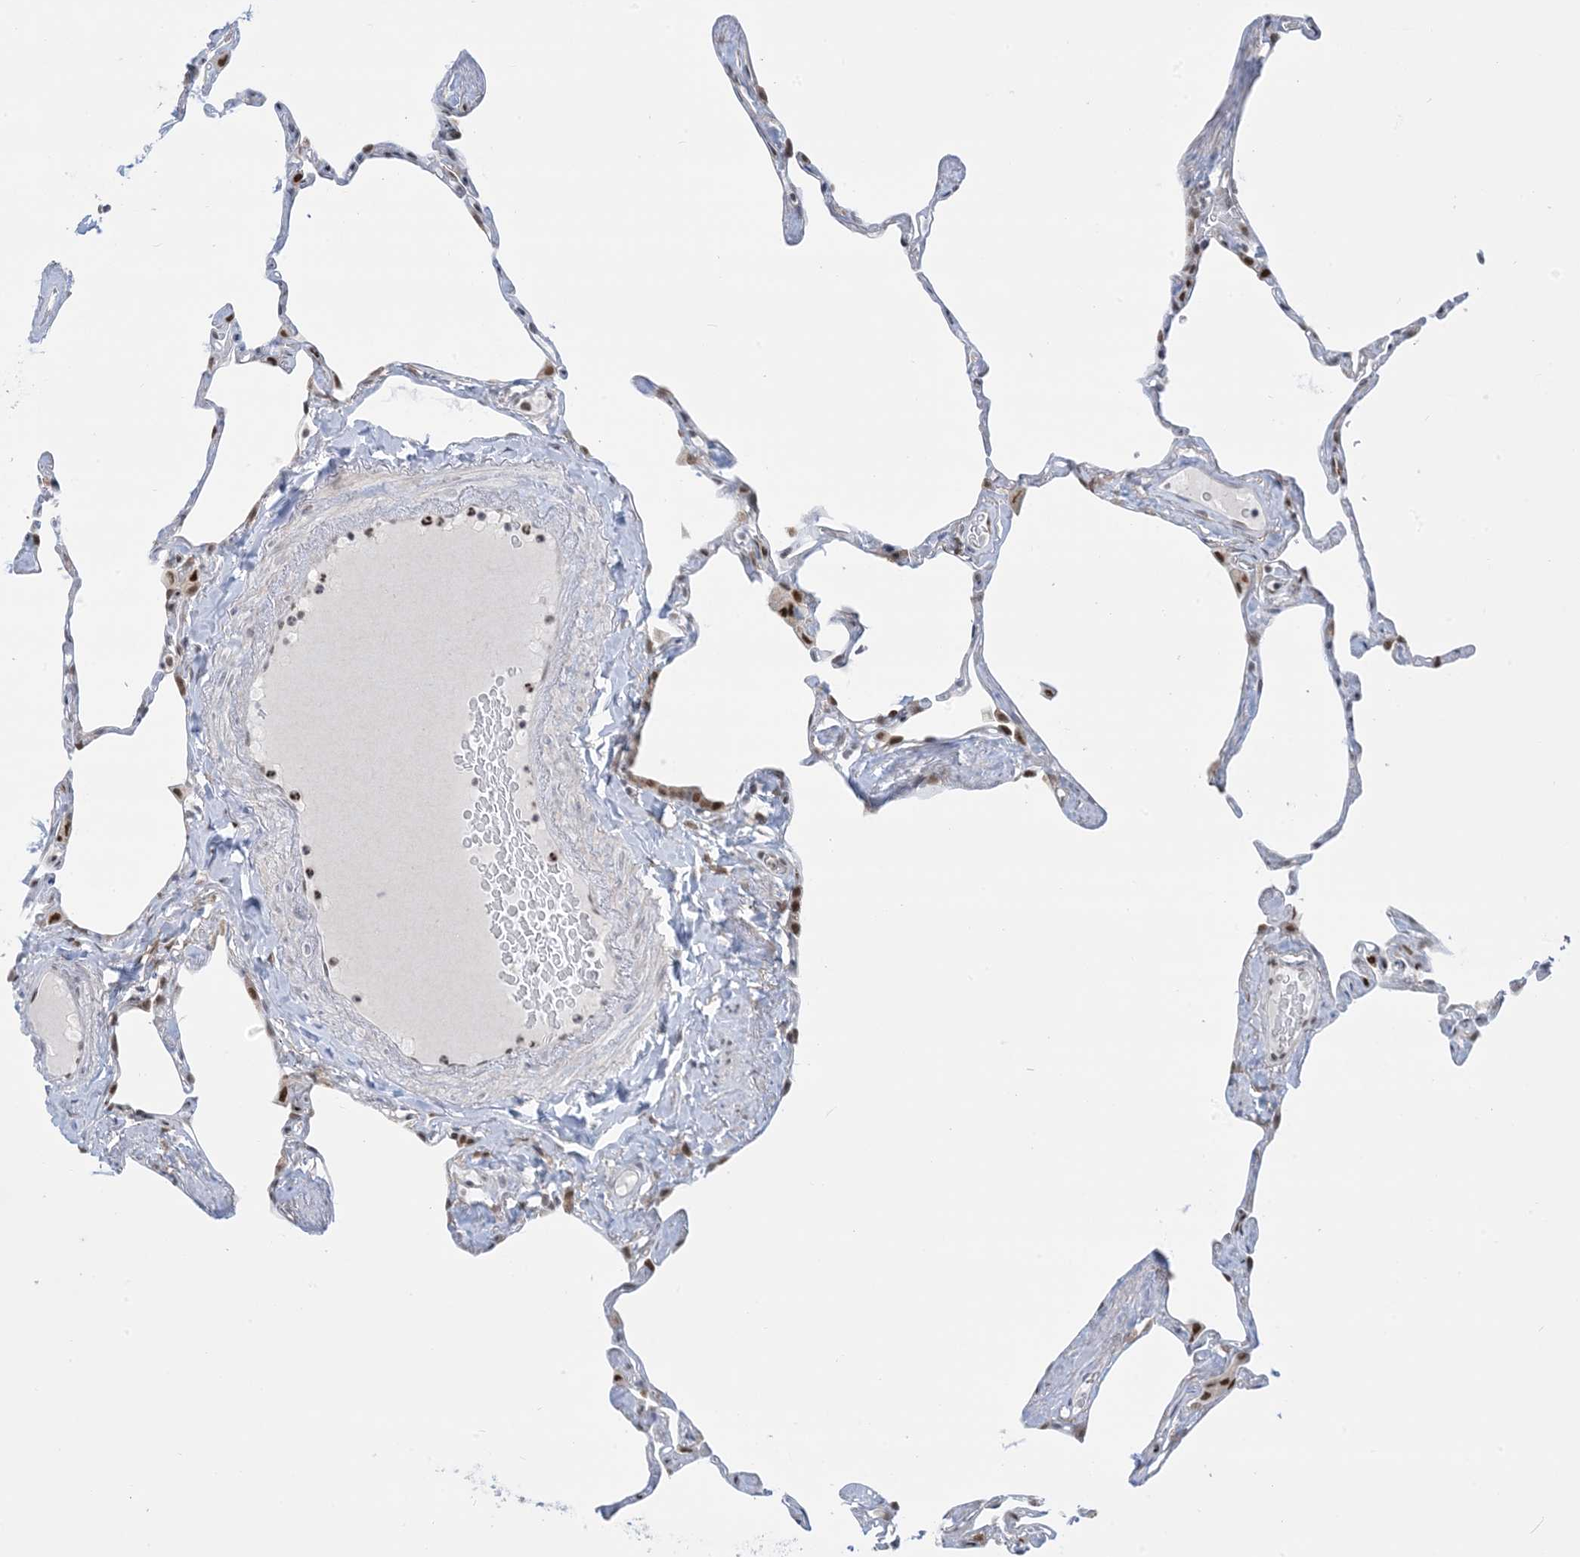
{"staining": {"intensity": "moderate", "quantity": ">75%", "location": "nuclear"}, "tissue": "lung", "cell_type": "Alveolar cells", "image_type": "normal", "snomed": [{"axis": "morphology", "description": "Normal tissue, NOS"}, {"axis": "topography", "description": "Lung"}], "caption": "Immunohistochemistry (IHC) (DAB) staining of benign human lung reveals moderate nuclear protein staining in approximately >75% of alveolar cells.", "gene": "TFPT", "patient": {"sex": "male", "age": 65}}